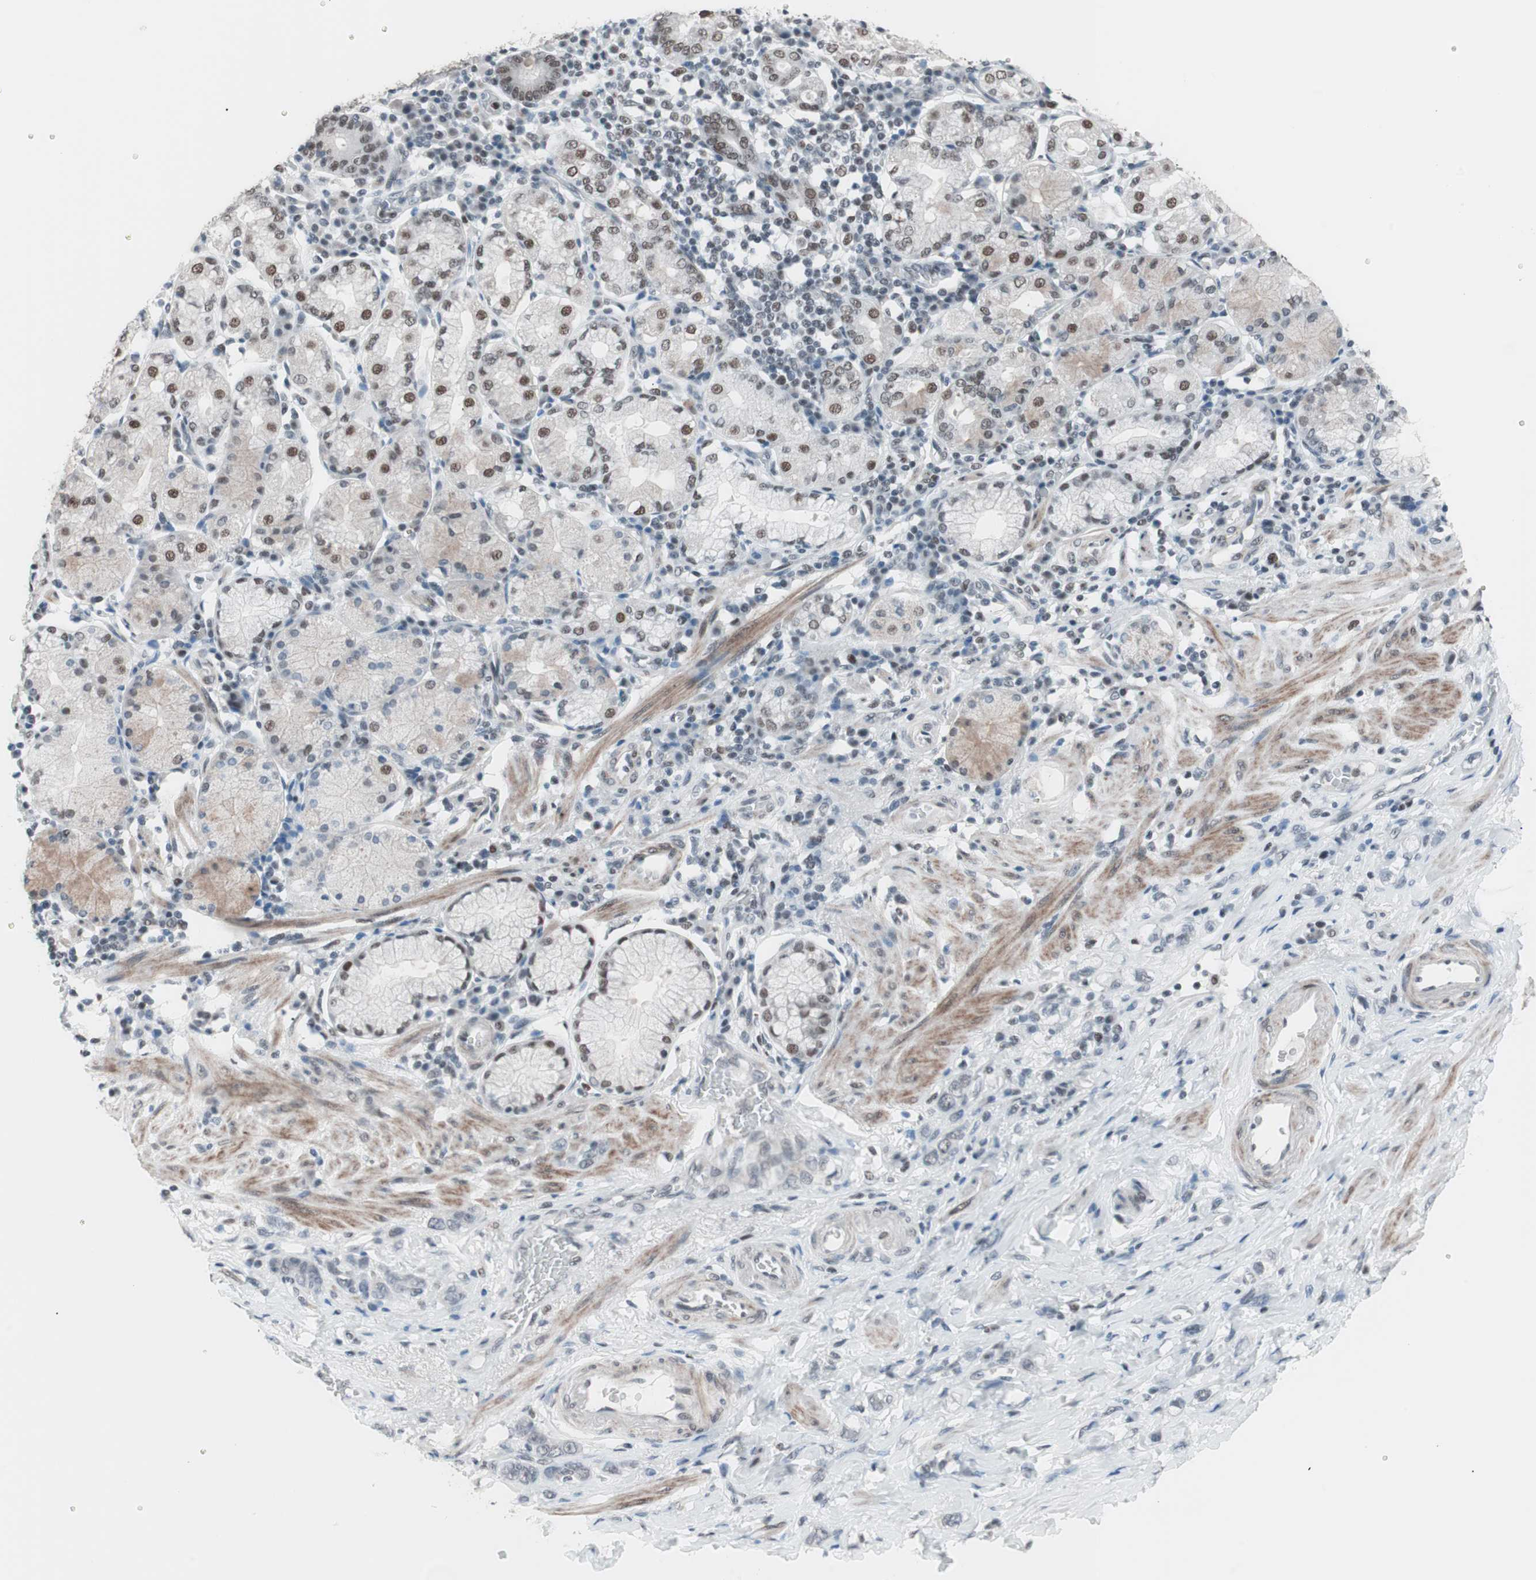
{"staining": {"intensity": "weak", "quantity": "<25%", "location": "nuclear"}, "tissue": "stomach cancer", "cell_type": "Tumor cells", "image_type": "cancer", "snomed": [{"axis": "morphology", "description": "Adenocarcinoma, NOS"}, {"axis": "topography", "description": "Stomach"}], "caption": "High power microscopy micrograph of an IHC photomicrograph of adenocarcinoma (stomach), revealing no significant staining in tumor cells.", "gene": "ARID1A", "patient": {"sex": "male", "age": 82}}